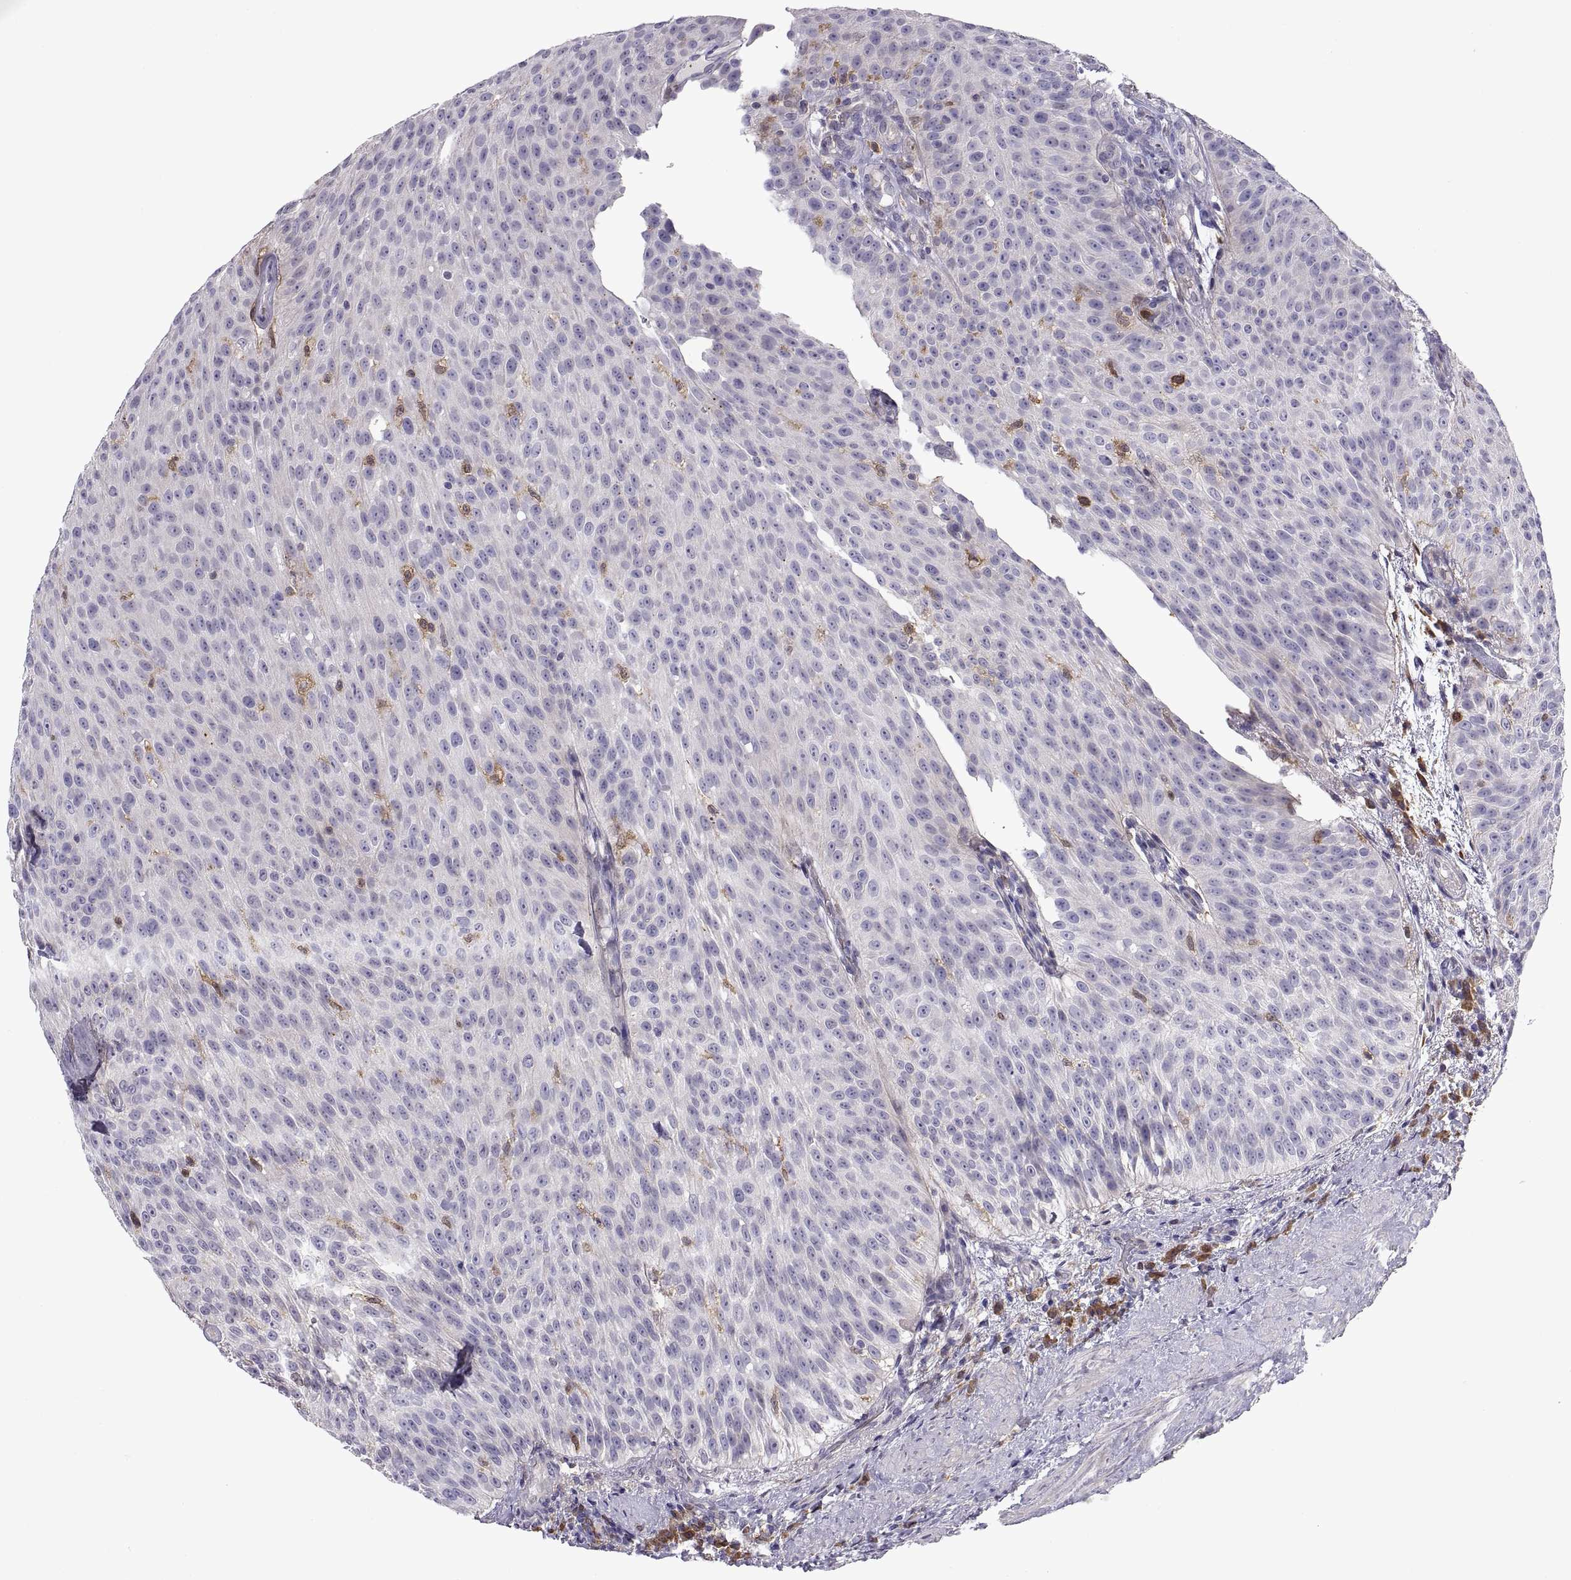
{"staining": {"intensity": "negative", "quantity": "none", "location": "none"}, "tissue": "urothelial cancer", "cell_type": "Tumor cells", "image_type": "cancer", "snomed": [{"axis": "morphology", "description": "Urothelial carcinoma, Low grade"}, {"axis": "topography", "description": "Urinary bladder"}], "caption": "This is a photomicrograph of immunohistochemistry staining of urothelial carcinoma (low-grade), which shows no expression in tumor cells.", "gene": "DOK3", "patient": {"sex": "male", "age": 78}}